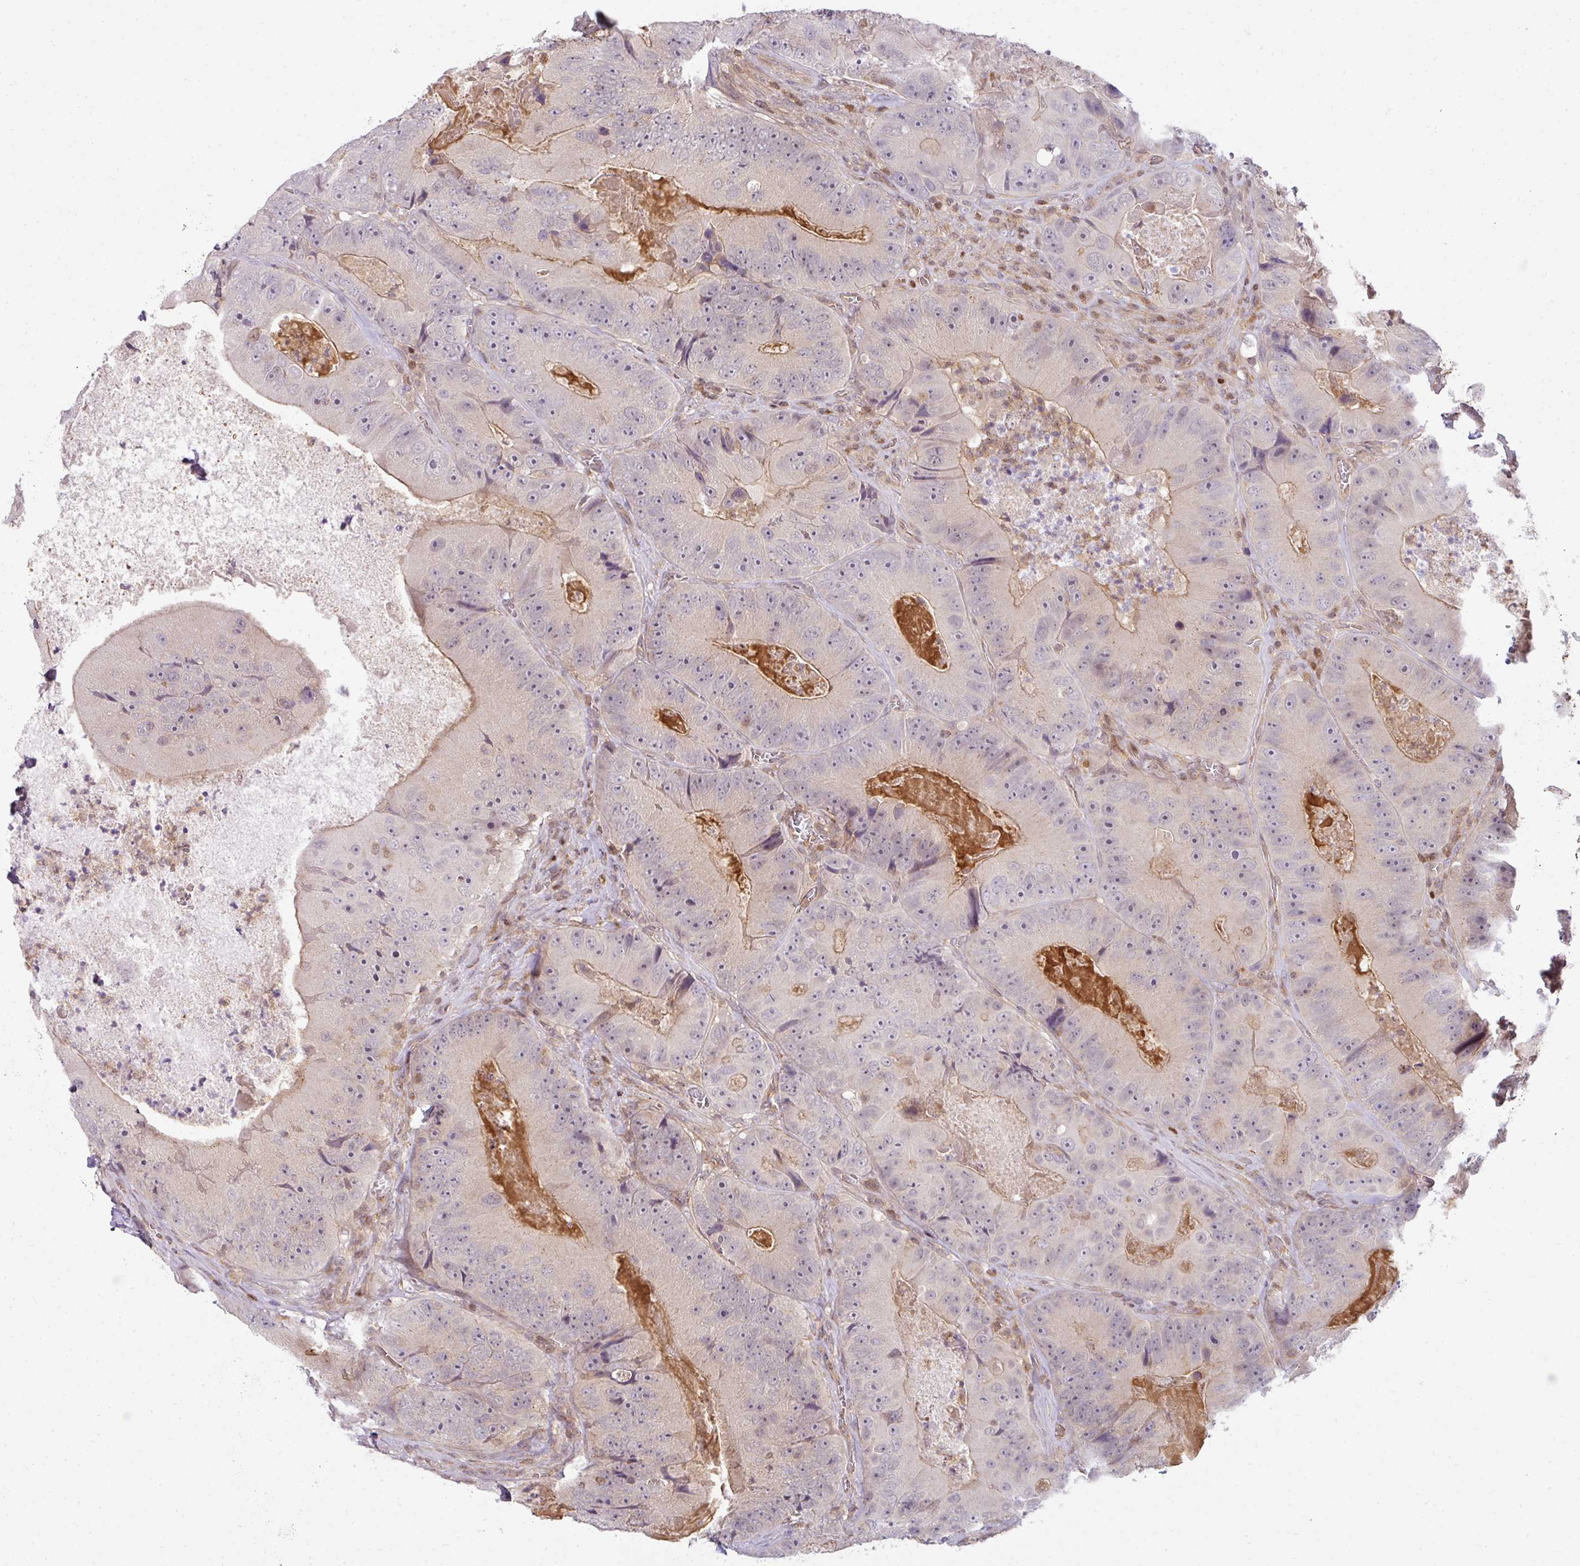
{"staining": {"intensity": "weak", "quantity": "25%-75%", "location": "cytoplasmic/membranous"}, "tissue": "colorectal cancer", "cell_type": "Tumor cells", "image_type": "cancer", "snomed": [{"axis": "morphology", "description": "Adenocarcinoma, NOS"}, {"axis": "topography", "description": "Colon"}], "caption": "A micrograph showing weak cytoplasmic/membranous positivity in approximately 25%-75% of tumor cells in adenocarcinoma (colorectal), as visualized by brown immunohistochemical staining.", "gene": "STAT5A", "patient": {"sex": "female", "age": 86}}